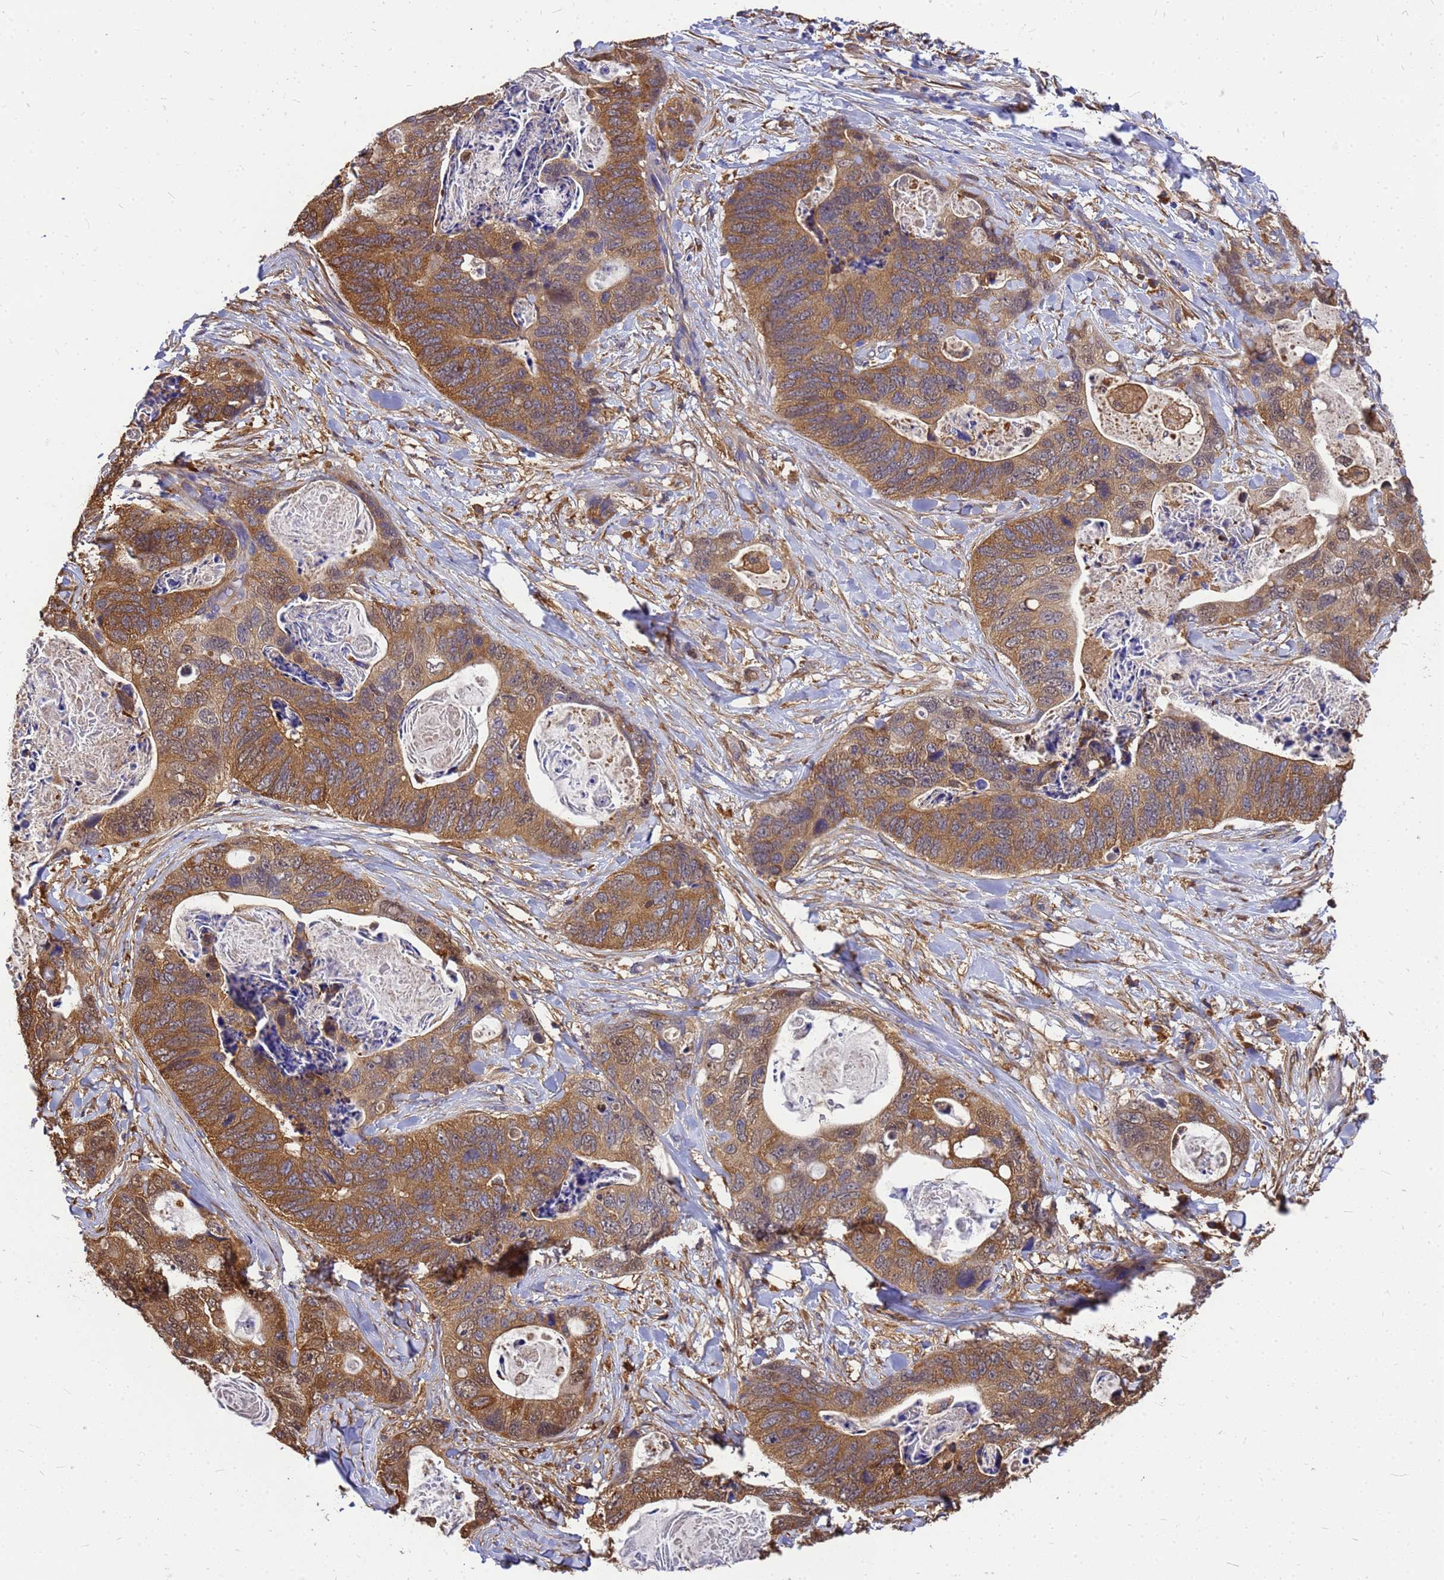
{"staining": {"intensity": "moderate", "quantity": ">75%", "location": "cytoplasmic/membranous"}, "tissue": "stomach cancer", "cell_type": "Tumor cells", "image_type": "cancer", "snomed": [{"axis": "morphology", "description": "Adenocarcinoma, NOS"}, {"axis": "topography", "description": "Stomach"}], "caption": "Immunohistochemical staining of adenocarcinoma (stomach) reveals moderate cytoplasmic/membranous protein staining in about >75% of tumor cells.", "gene": "GID4", "patient": {"sex": "female", "age": 89}}